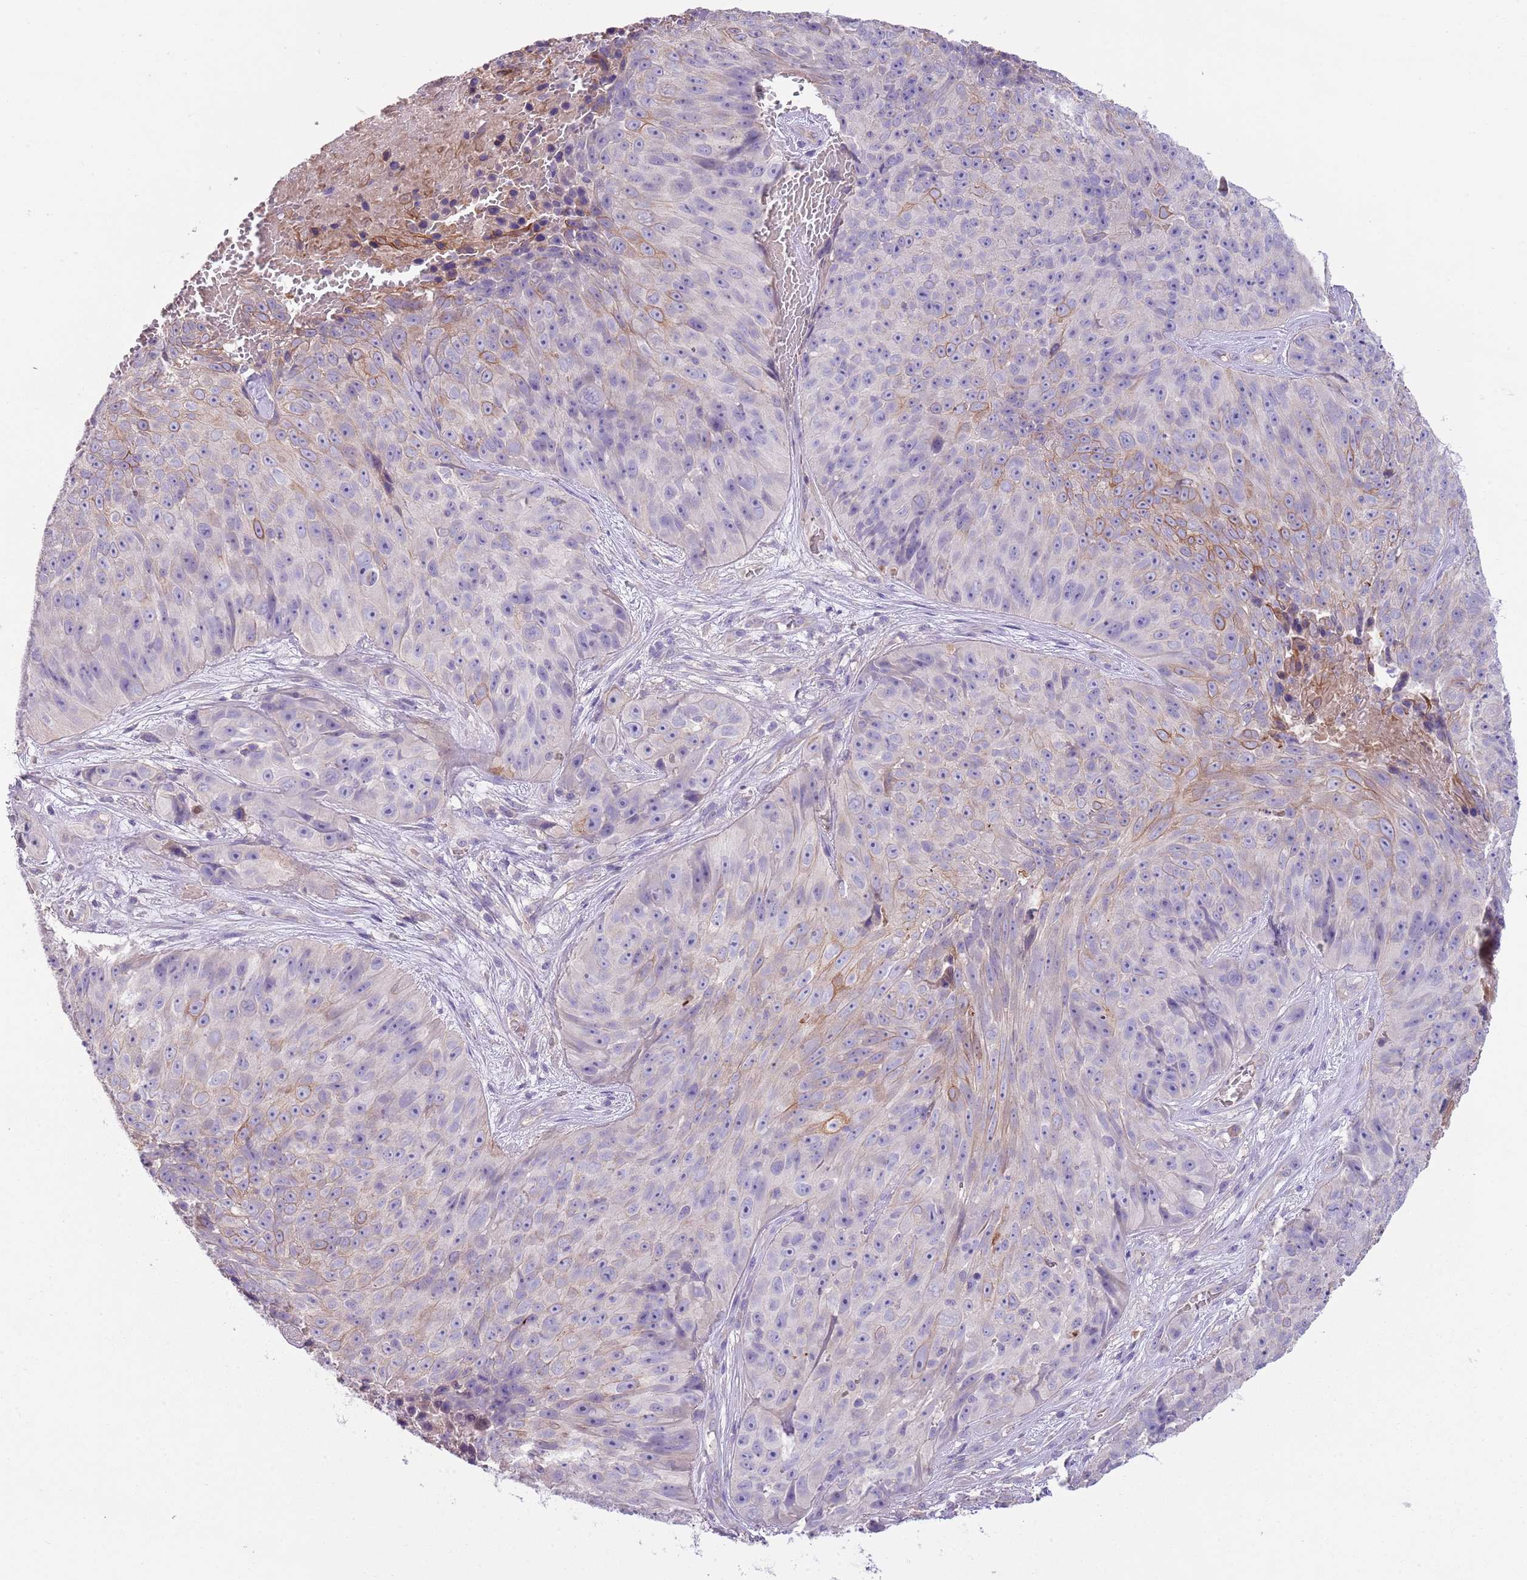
{"staining": {"intensity": "weak", "quantity": "<25%", "location": "cytoplasmic/membranous"}, "tissue": "skin cancer", "cell_type": "Tumor cells", "image_type": "cancer", "snomed": [{"axis": "morphology", "description": "Squamous cell carcinoma, NOS"}, {"axis": "topography", "description": "Skin"}], "caption": "Tumor cells show no significant expression in skin cancer.", "gene": "HES3", "patient": {"sex": "female", "age": 87}}